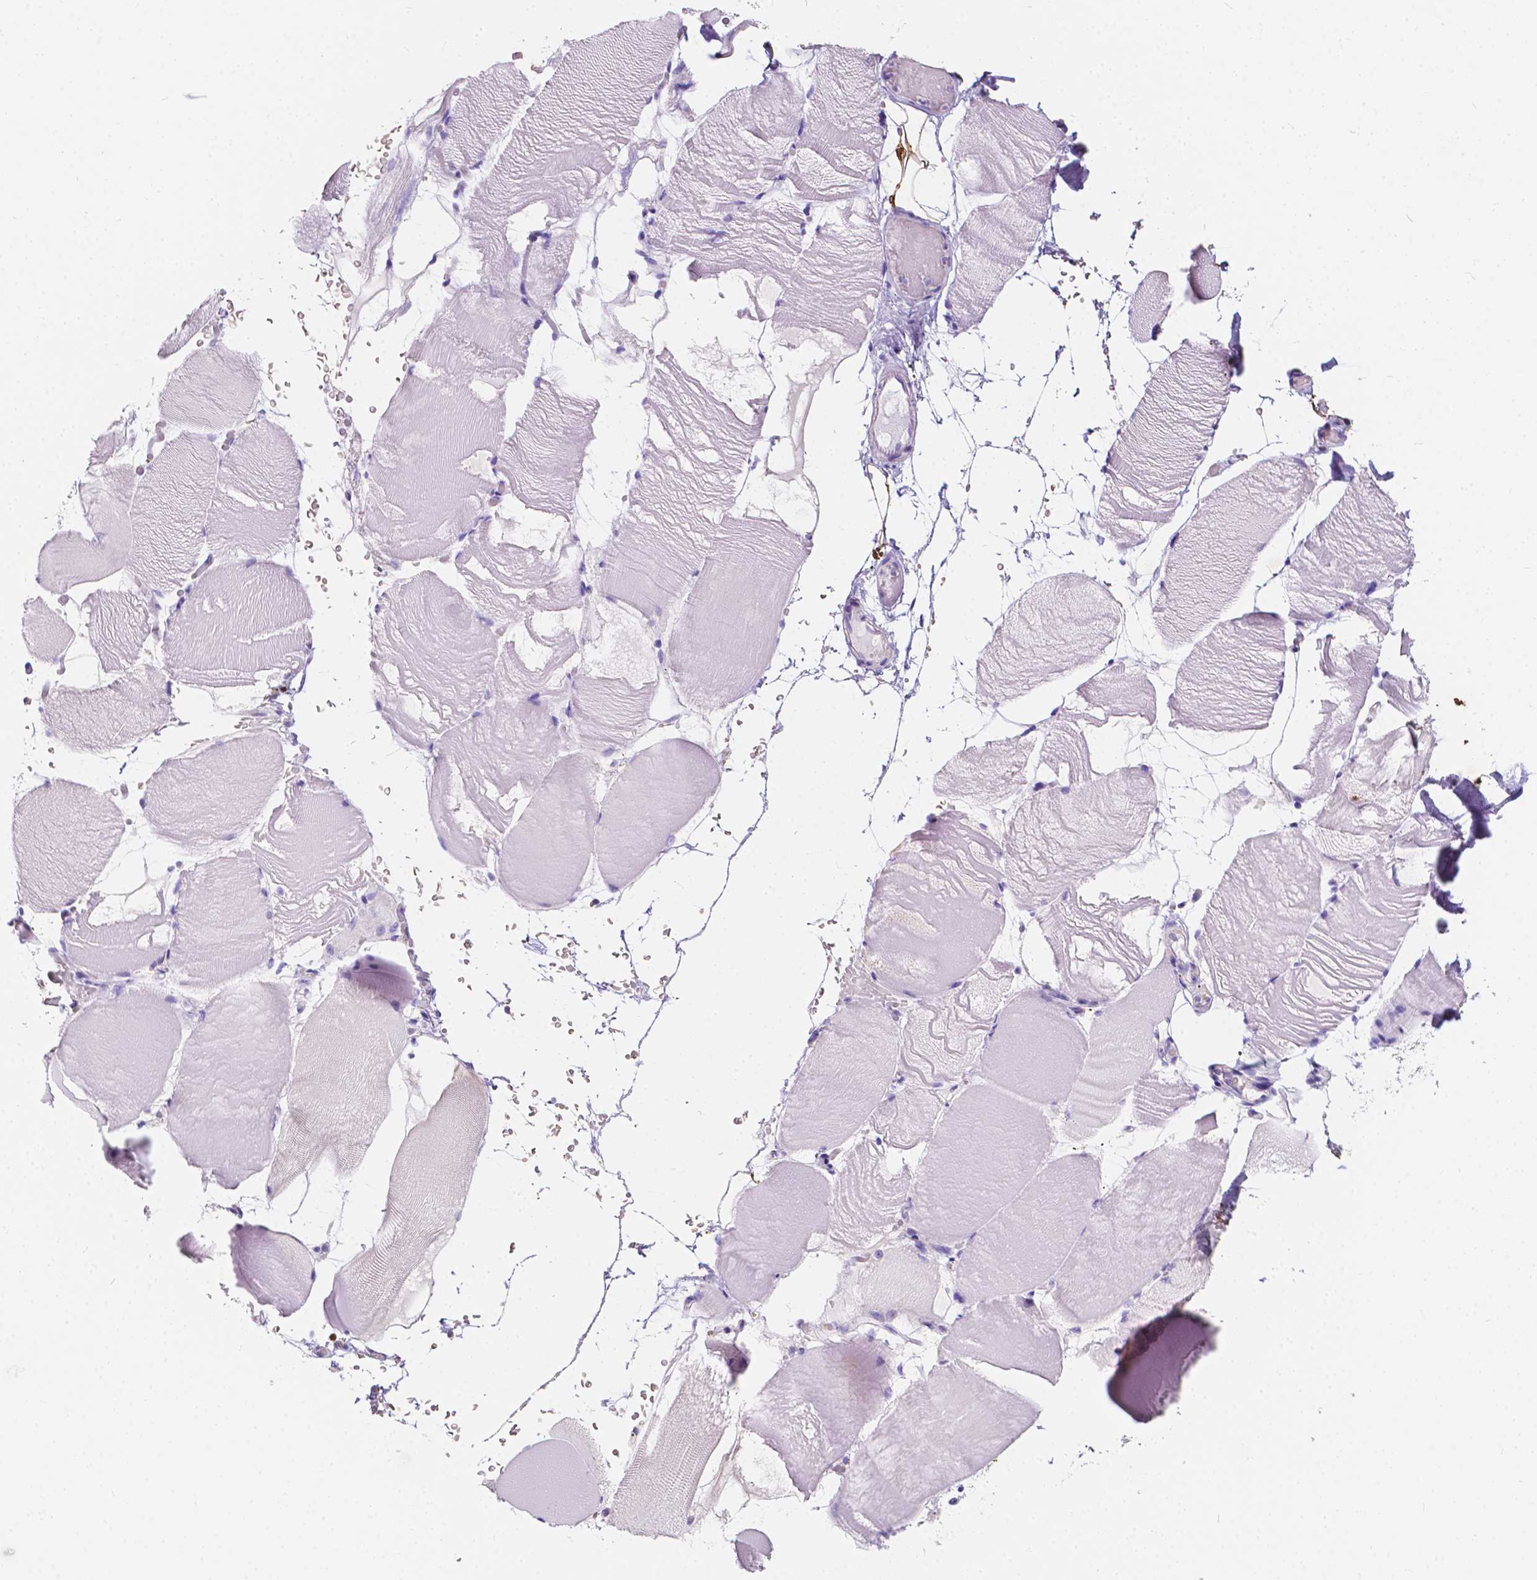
{"staining": {"intensity": "negative", "quantity": "none", "location": "none"}, "tissue": "skeletal muscle", "cell_type": "Myocytes", "image_type": "normal", "snomed": [{"axis": "morphology", "description": "Normal tissue, NOS"}, {"axis": "topography", "description": "Skeletal muscle"}], "caption": "Immunohistochemistry of benign human skeletal muscle displays no staining in myocytes.", "gene": "CLSTN2", "patient": {"sex": "female", "age": 37}}